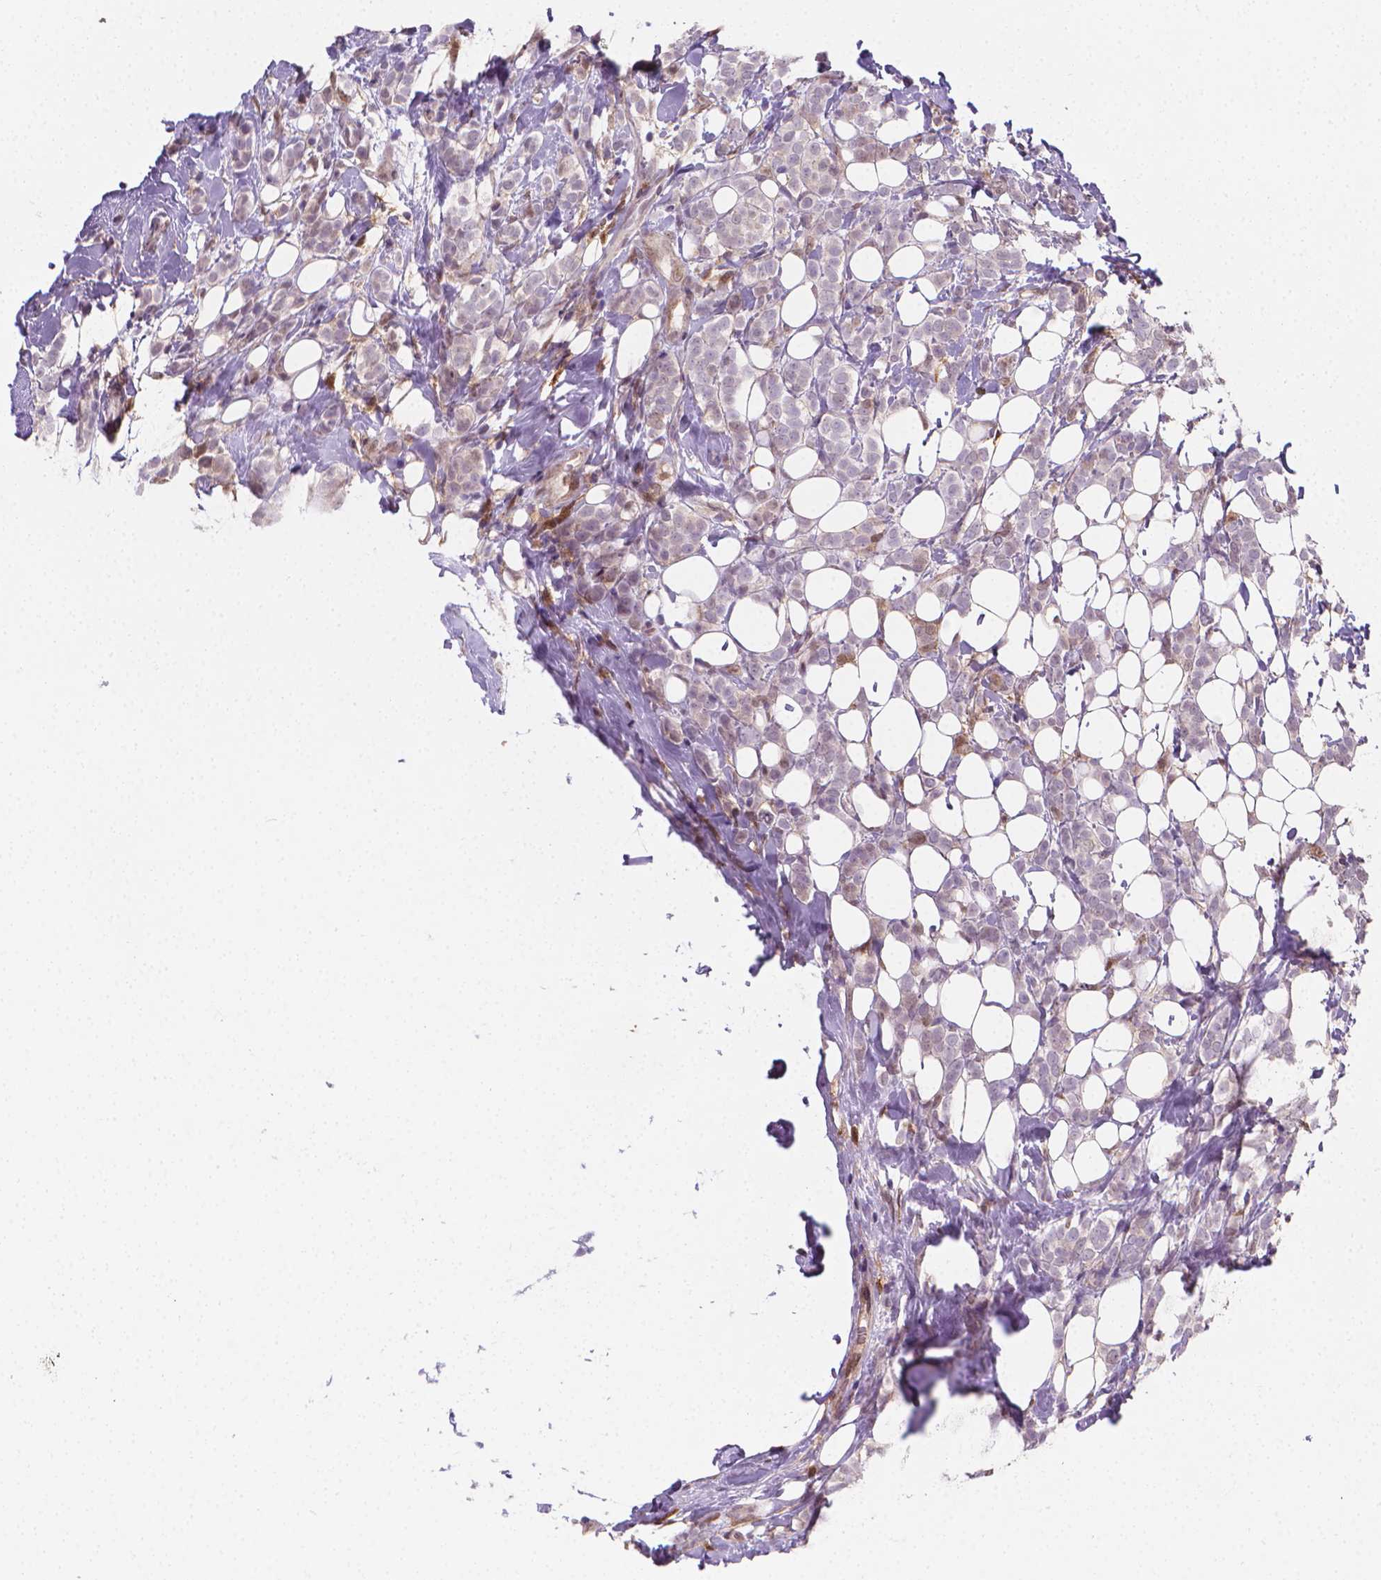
{"staining": {"intensity": "negative", "quantity": "none", "location": "none"}, "tissue": "breast cancer", "cell_type": "Tumor cells", "image_type": "cancer", "snomed": [{"axis": "morphology", "description": "Lobular carcinoma"}, {"axis": "topography", "description": "Breast"}], "caption": "The image displays no staining of tumor cells in breast cancer (lobular carcinoma). (Stains: DAB IHC with hematoxylin counter stain, Microscopy: brightfield microscopy at high magnification).", "gene": "TNFAIP2", "patient": {"sex": "female", "age": 49}}